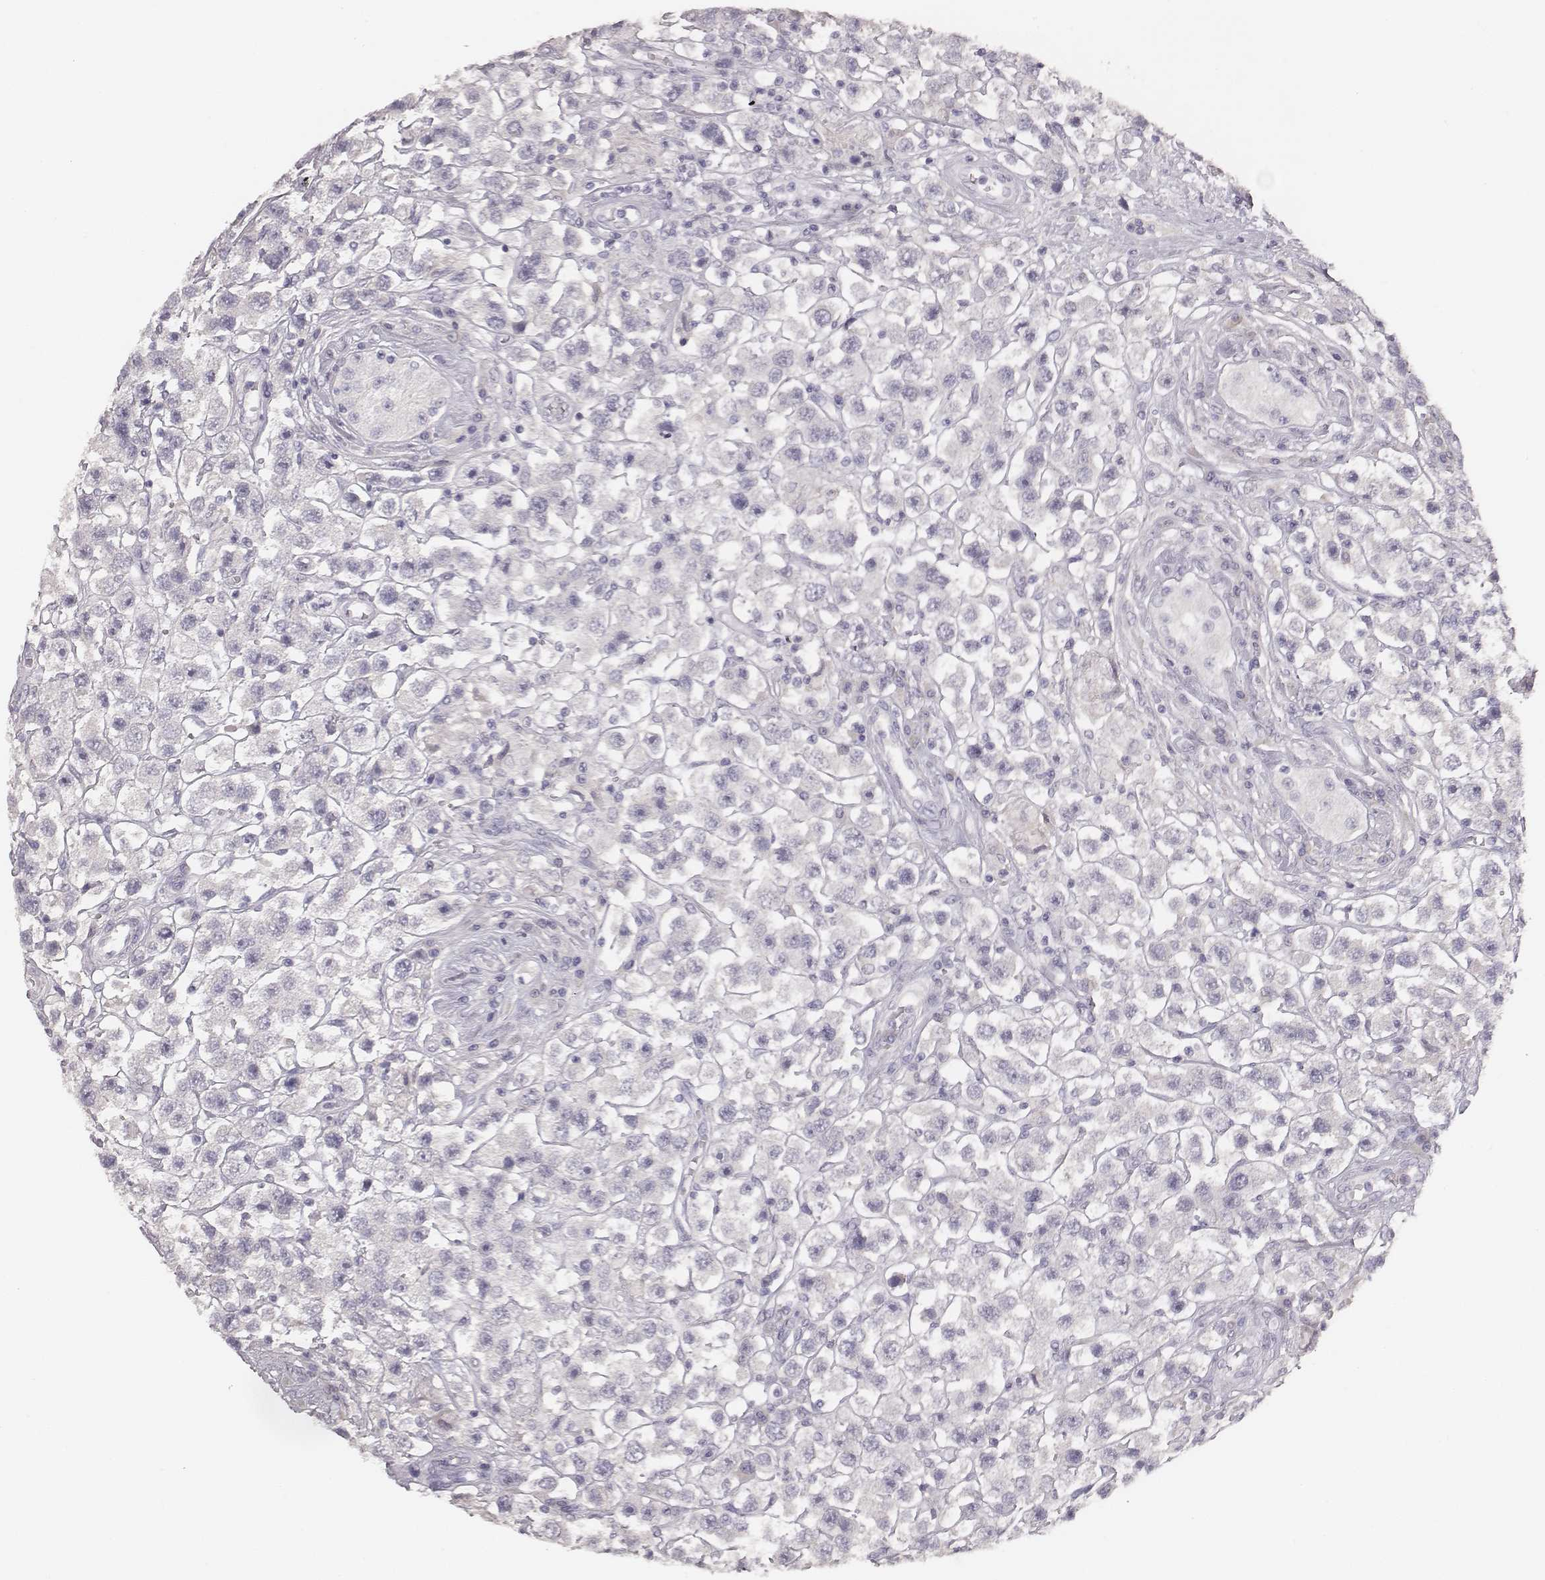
{"staining": {"intensity": "negative", "quantity": "none", "location": "none"}, "tissue": "testis cancer", "cell_type": "Tumor cells", "image_type": "cancer", "snomed": [{"axis": "morphology", "description": "Seminoma, NOS"}, {"axis": "topography", "description": "Testis"}], "caption": "The photomicrograph reveals no significant positivity in tumor cells of testis cancer.", "gene": "MYH6", "patient": {"sex": "male", "age": 45}}